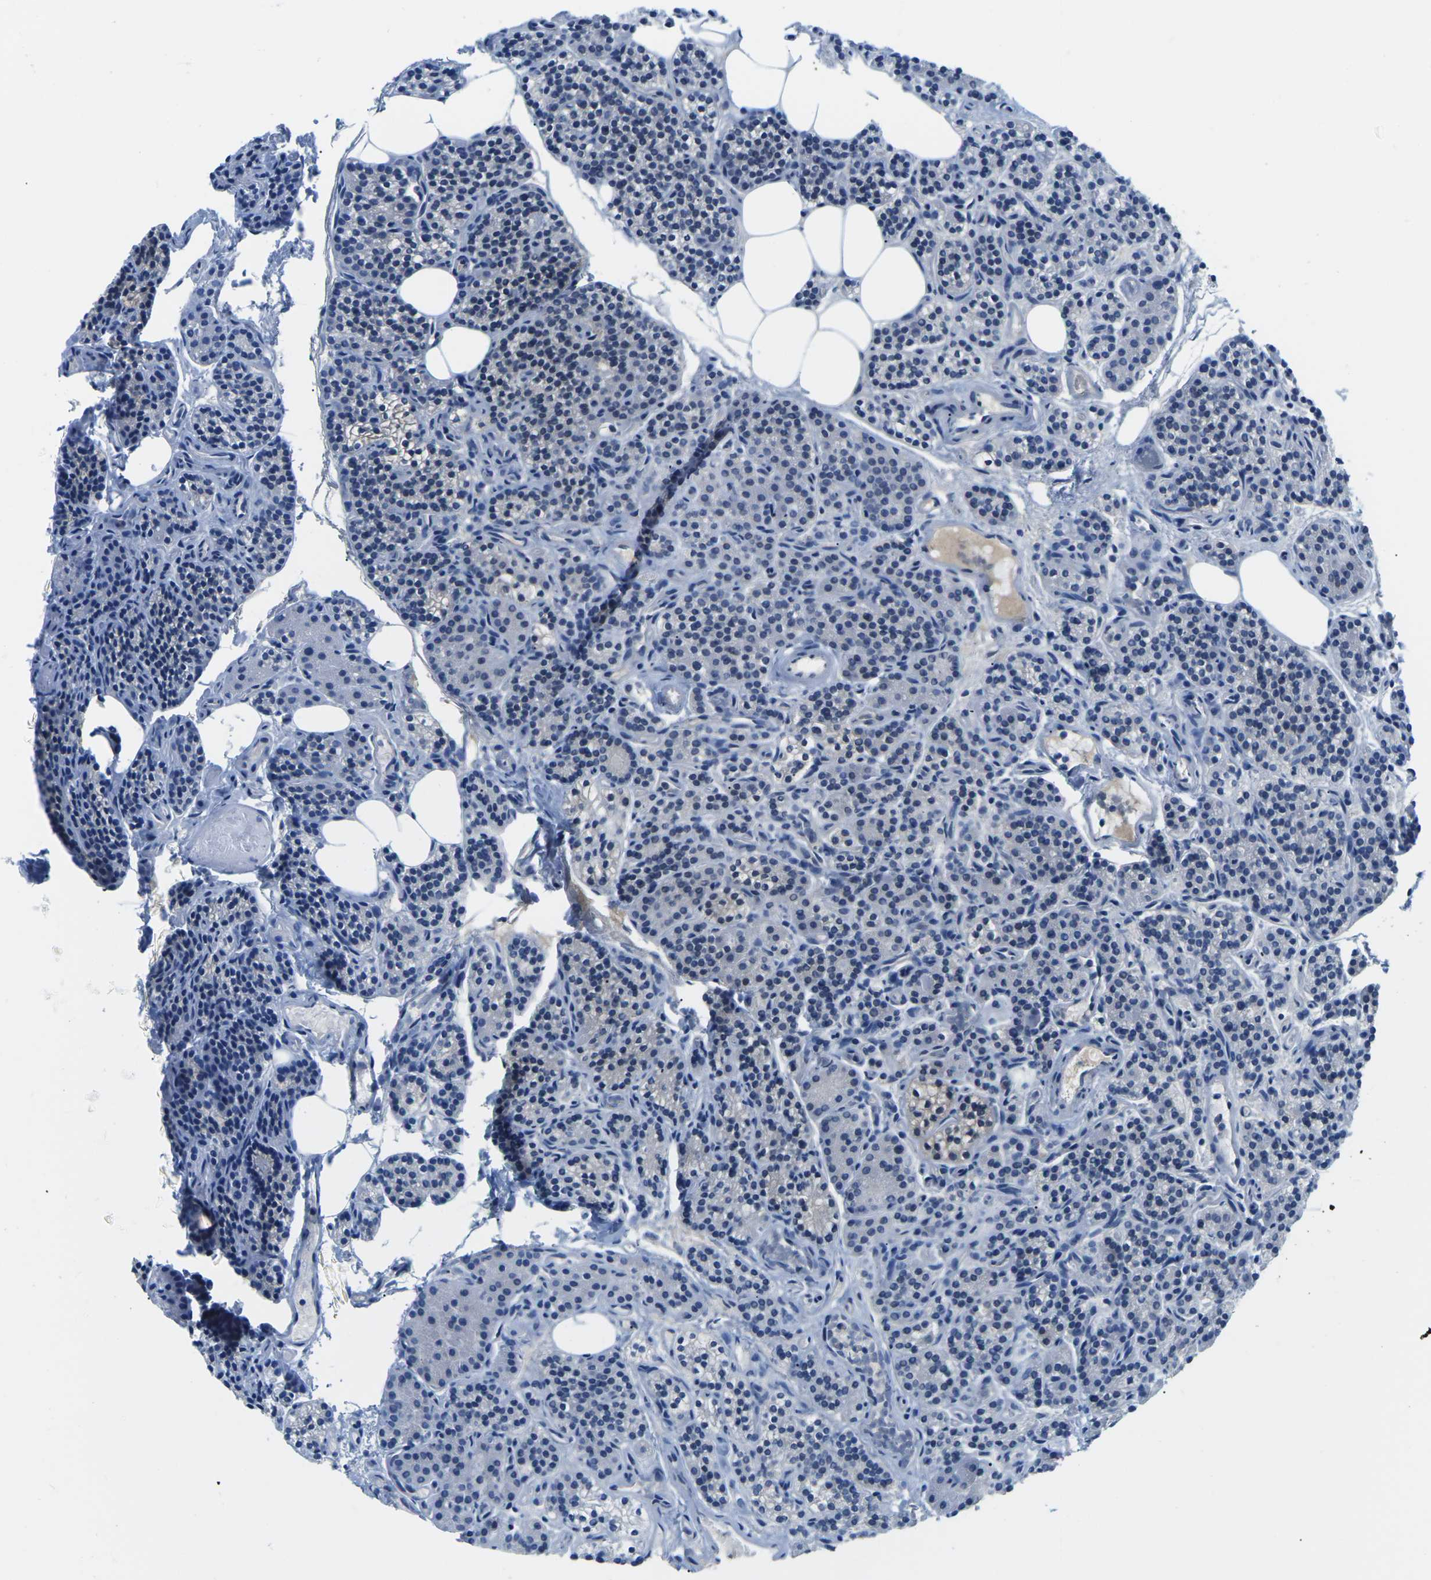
{"staining": {"intensity": "moderate", "quantity": "<25%", "location": "nuclear"}, "tissue": "parathyroid gland", "cell_type": "Glandular cells", "image_type": "normal", "snomed": [{"axis": "morphology", "description": "Normal tissue, NOS"}, {"axis": "morphology", "description": "Adenoma, NOS"}, {"axis": "topography", "description": "Parathyroid gland"}], "caption": "Immunohistochemical staining of unremarkable parathyroid gland reveals low levels of moderate nuclear staining in about <25% of glandular cells. The staining was performed using DAB (3,3'-diaminobenzidine) to visualize the protein expression in brown, while the nuclei were stained in blue with hematoxylin (Magnification: 20x).", "gene": "UBA7", "patient": {"sex": "female", "age": 74}}